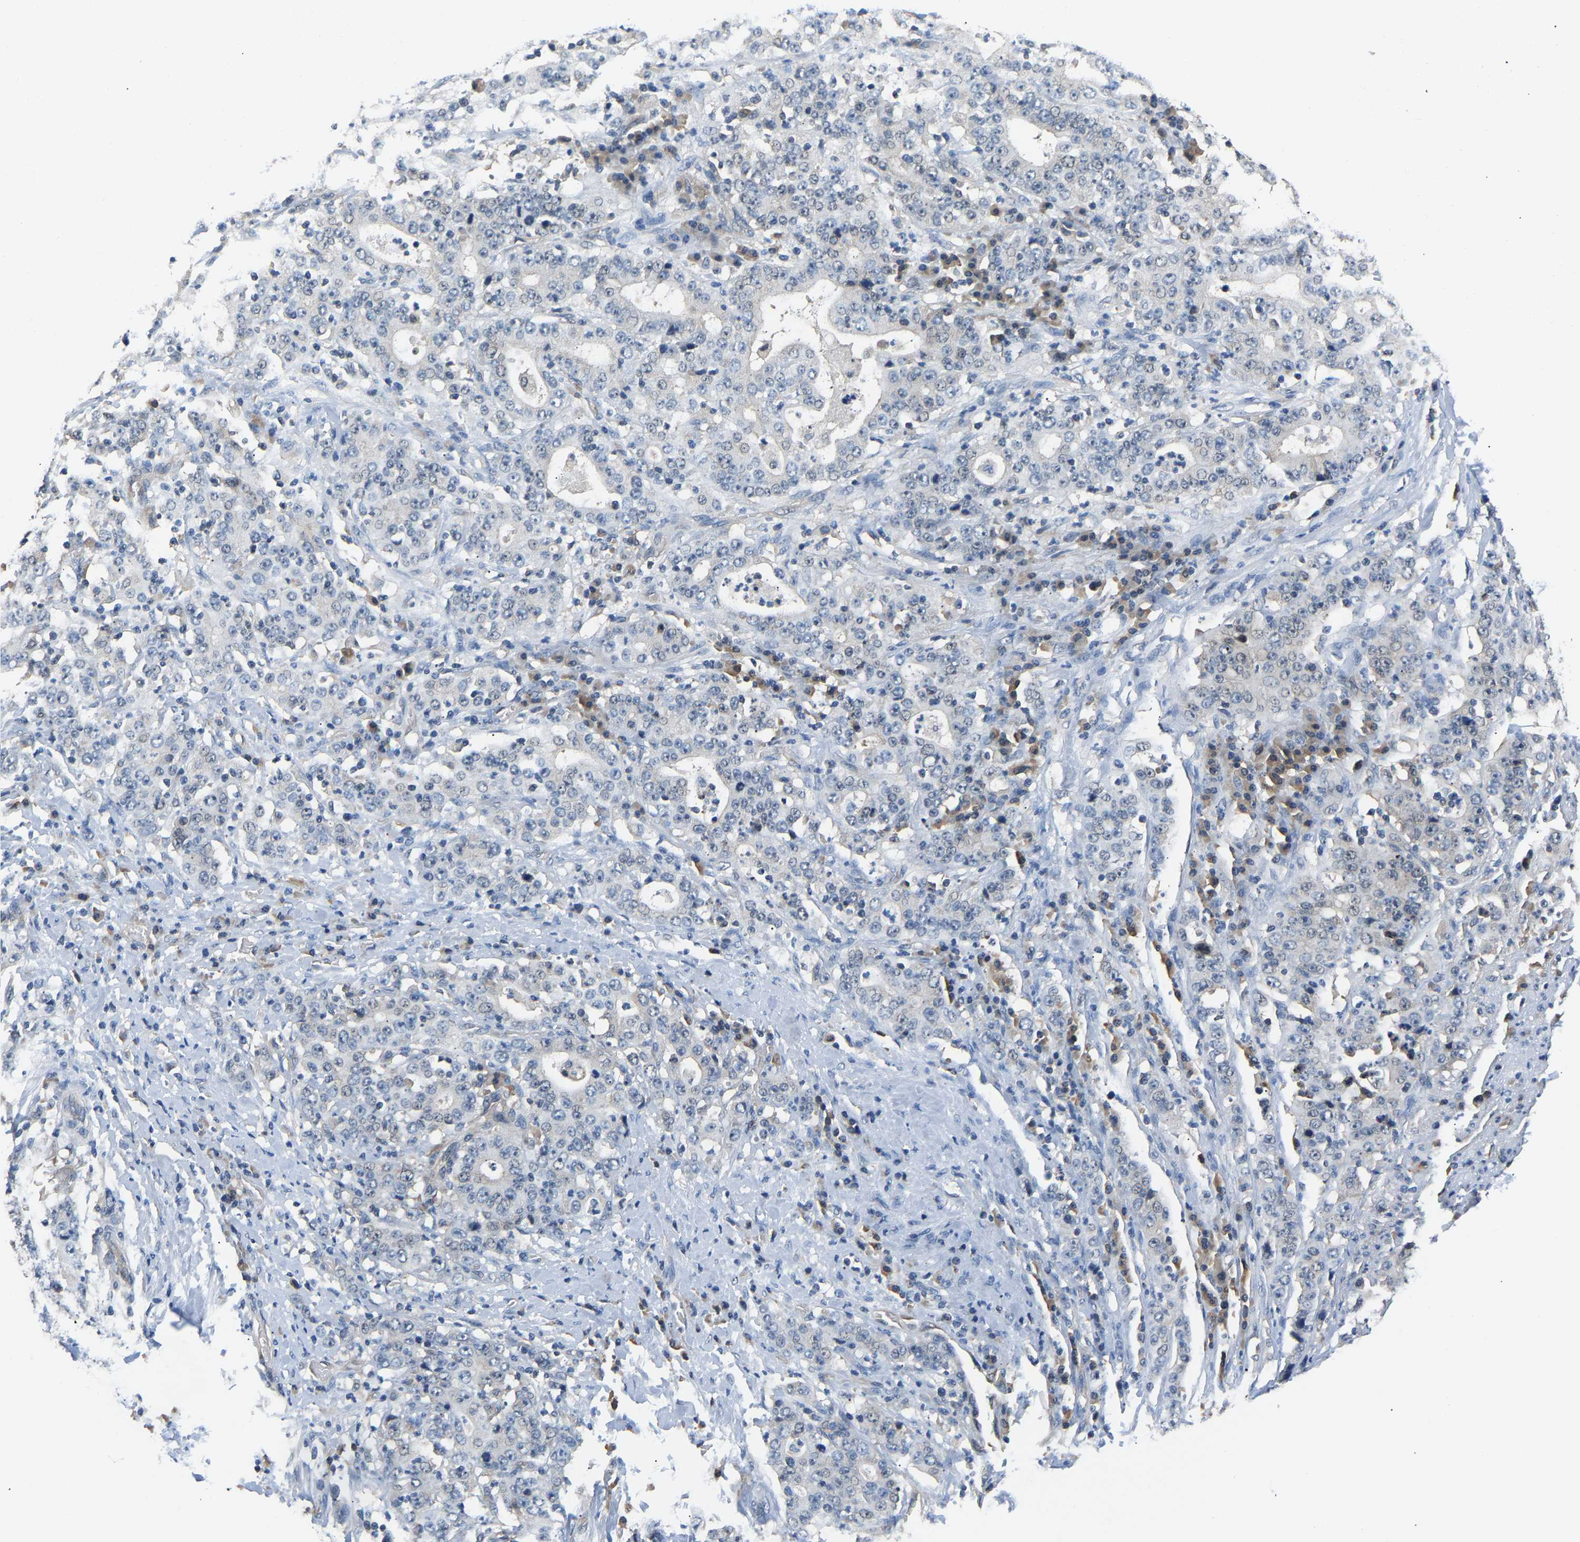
{"staining": {"intensity": "negative", "quantity": "none", "location": "none"}, "tissue": "stomach cancer", "cell_type": "Tumor cells", "image_type": "cancer", "snomed": [{"axis": "morphology", "description": "Normal tissue, NOS"}, {"axis": "morphology", "description": "Adenocarcinoma, NOS"}, {"axis": "topography", "description": "Stomach, upper"}, {"axis": "topography", "description": "Stomach"}], "caption": "This micrograph is of stomach adenocarcinoma stained with immunohistochemistry (IHC) to label a protein in brown with the nuclei are counter-stained blue. There is no positivity in tumor cells.", "gene": "ARHGEF12", "patient": {"sex": "male", "age": 59}}